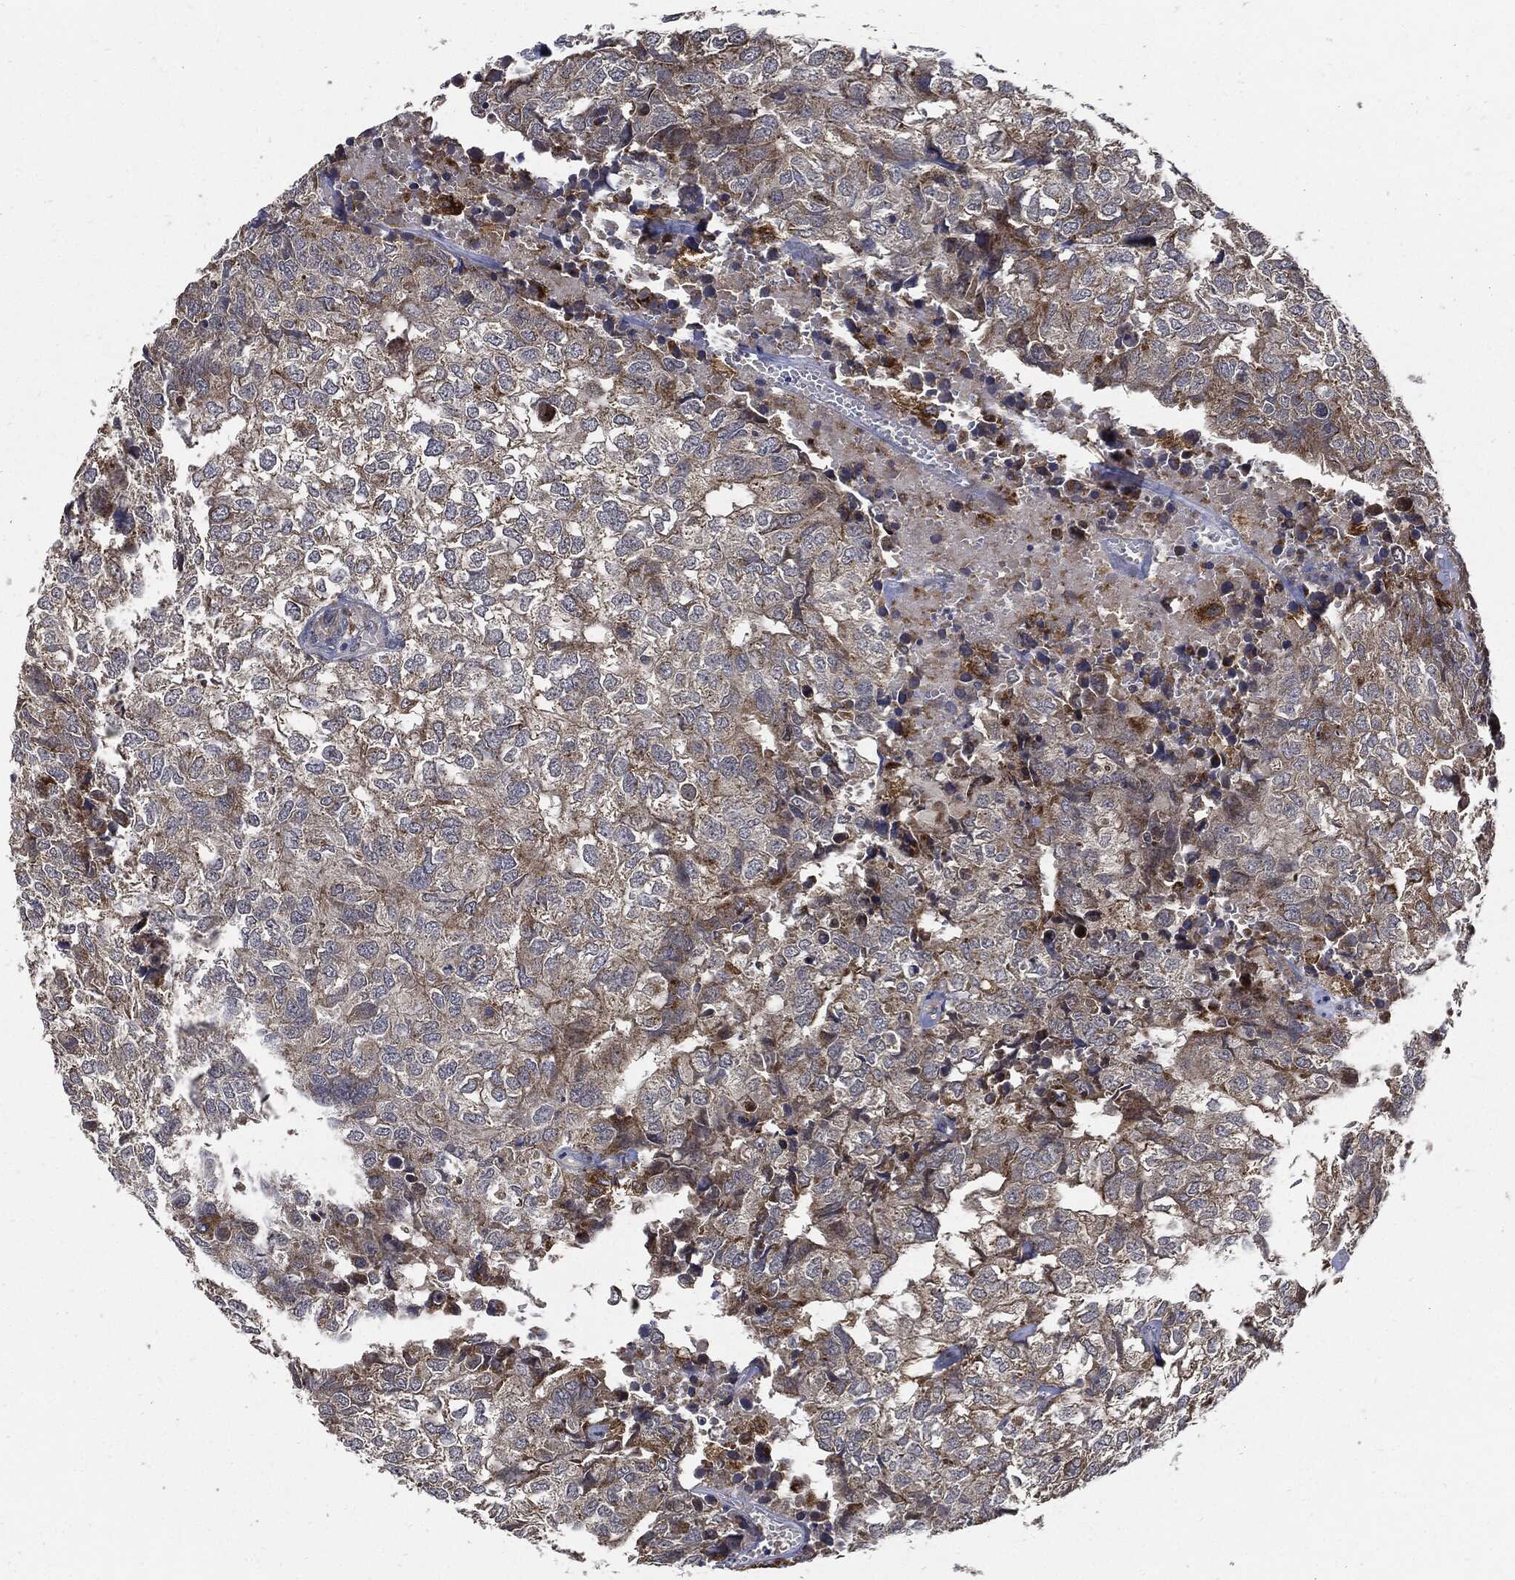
{"staining": {"intensity": "moderate", "quantity": "<25%", "location": "cytoplasmic/membranous"}, "tissue": "breast cancer", "cell_type": "Tumor cells", "image_type": "cancer", "snomed": [{"axis": "morphology", "description": "Duct carcinoma"}, {"axis": "topography", "description": "Breast"}], "caption": "A photomicrograph of human breast cancer (invasive ductal carcinoma) stained for a protein shows moderate cytoplasmic/membranous brown staining in tumor cells. (Stains: DAB in brown, nuclei in blue, Microscopy: brightfield microscopy at high magnification).", "gene": "SLC31A2", "patient": {"sex": "female", "age": 30}}